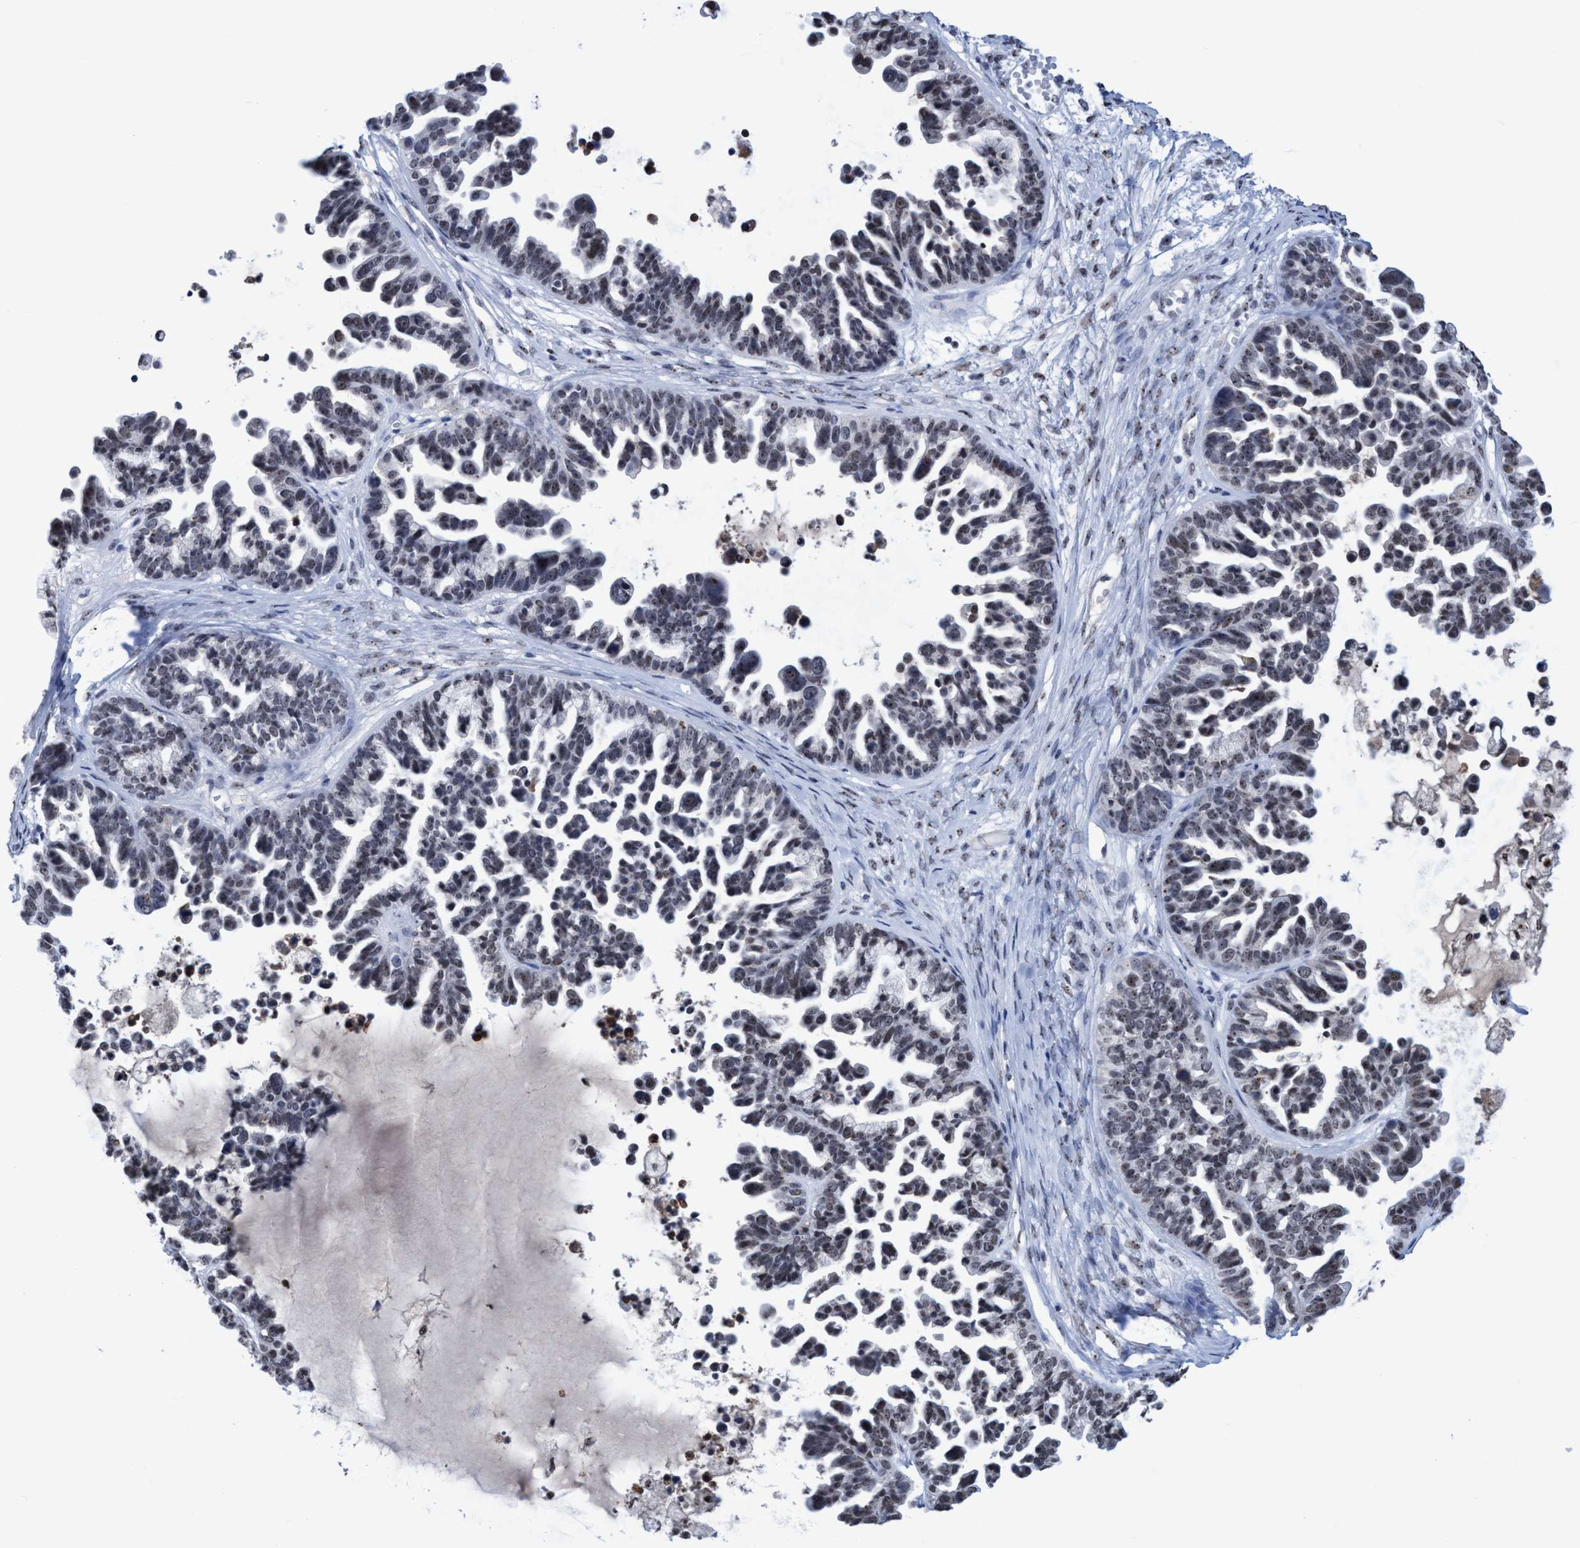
{"staining": {"intensity": "weak", "quantity": "<25%", "location": "nuclear"}, "tissue": "ovarian cancer", "cell_type": "Tumor cells", "image_type": "cancer", "snomed": [{"axis": "morphology", "description": "Cystadenocarcinoma, serous, NOS"}, {"axis": "topography", "description": "Ovary"}], "caption": "High magnification brightfield microscopy of ovarian serous cystadenocarcinoma stained with DAB (3,3'-diaminobenzidine) (brown) and counterstained with hematoxylin (blue): tumor cells show no significant staining.", "gene": "EFCAB10", "patient": {"sex": "female", "age": 56}}